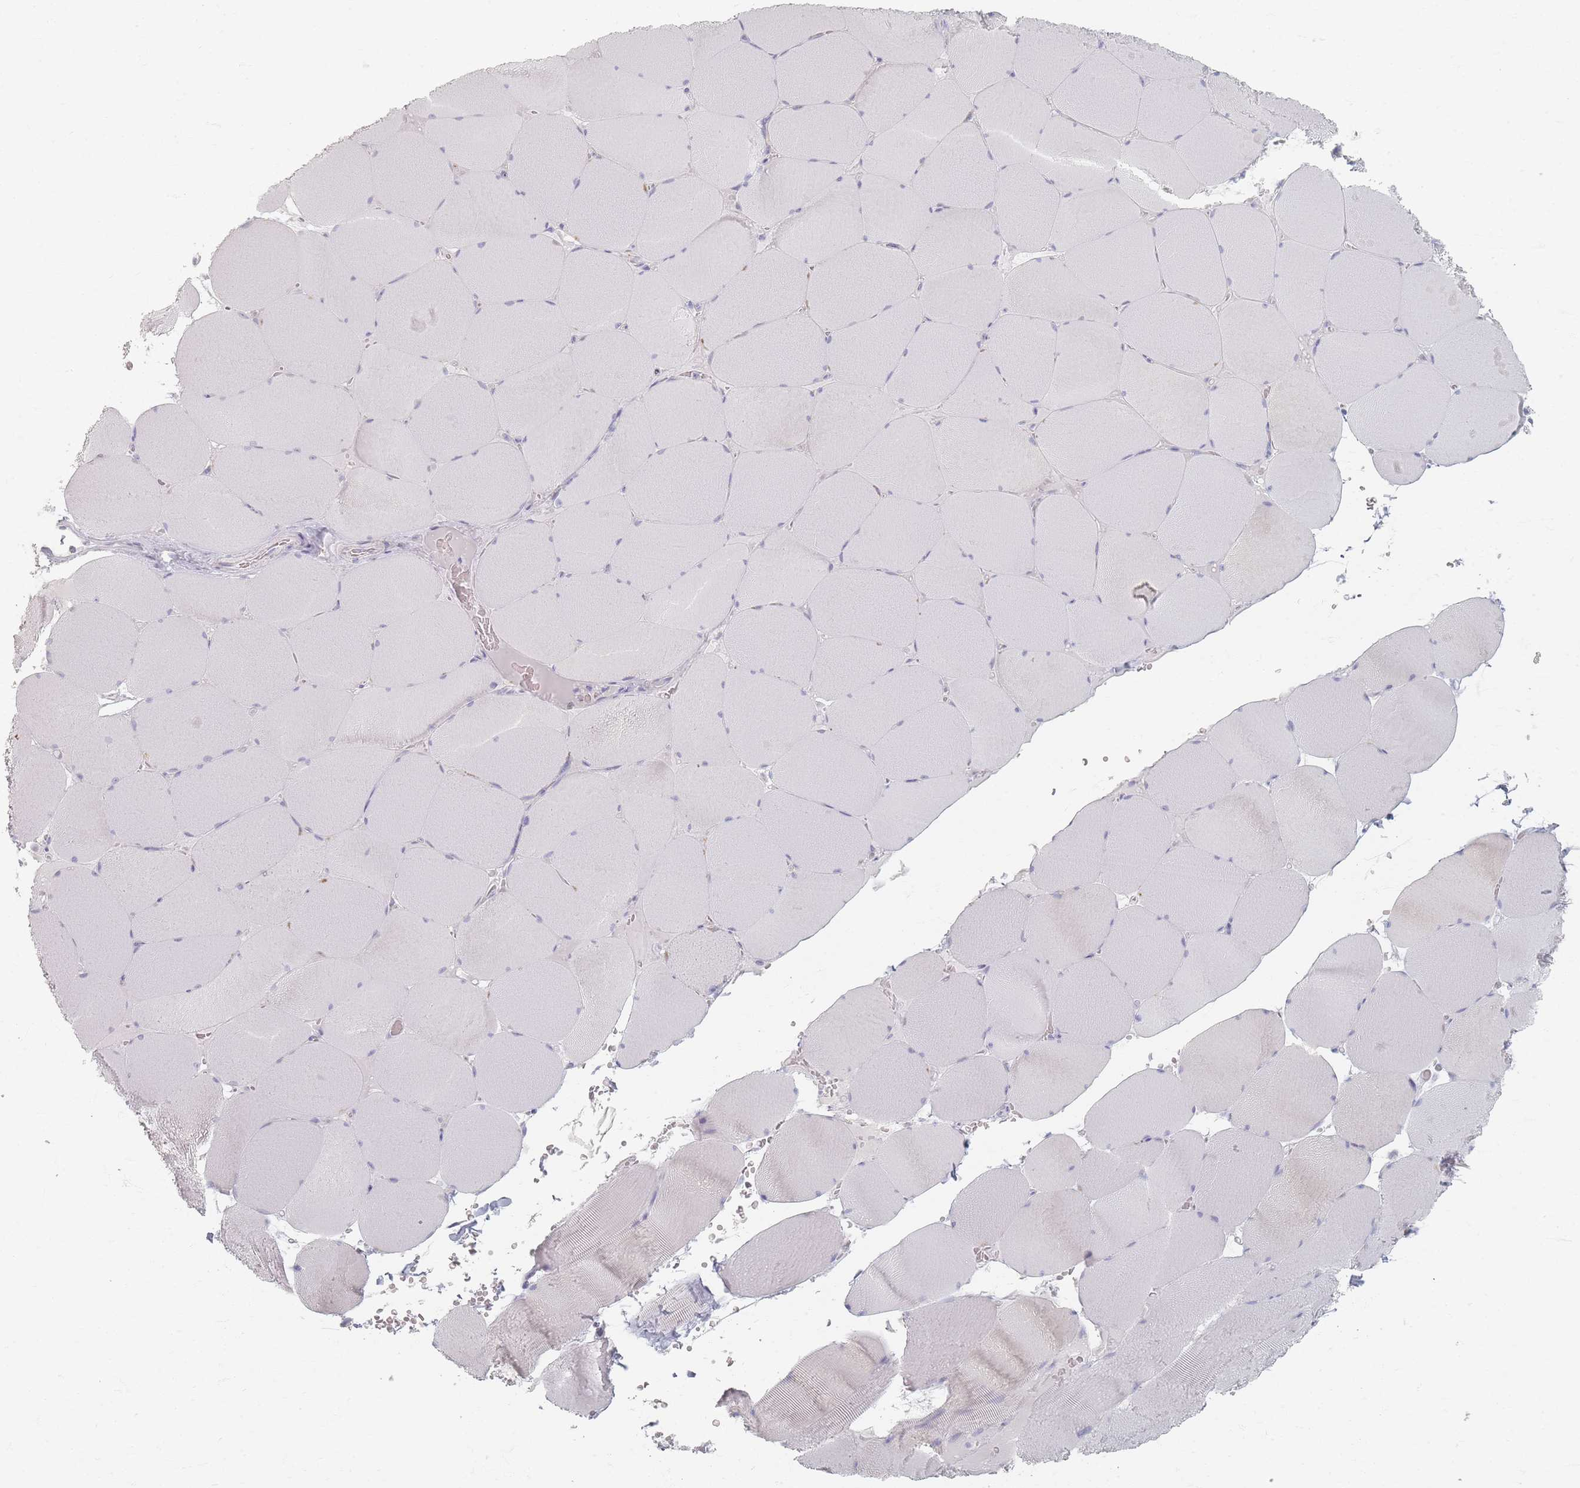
{"staining": {"intensity": "negative", "quantity": "none", "location": "none"}, "tissue": "skeletal muscle", "cell_type": "Myocytes", "image_type": "normal", "snomed": [{"axis": "morphology", "description": "Normal tissue, NOS"}, {"axis": "topography", "description": "Skeletal muscle"}, {"axis": "topography", "description": "Head-Neck"}], "caption": "Immunohistochemistry photomicrograph of normal skeletal muscle: human skeletal muscle stained with DAB shows no significant protein expression in myocytes.", "gene": "ENSG00000251357", "patient": {"sex": "male", "age": 66}}